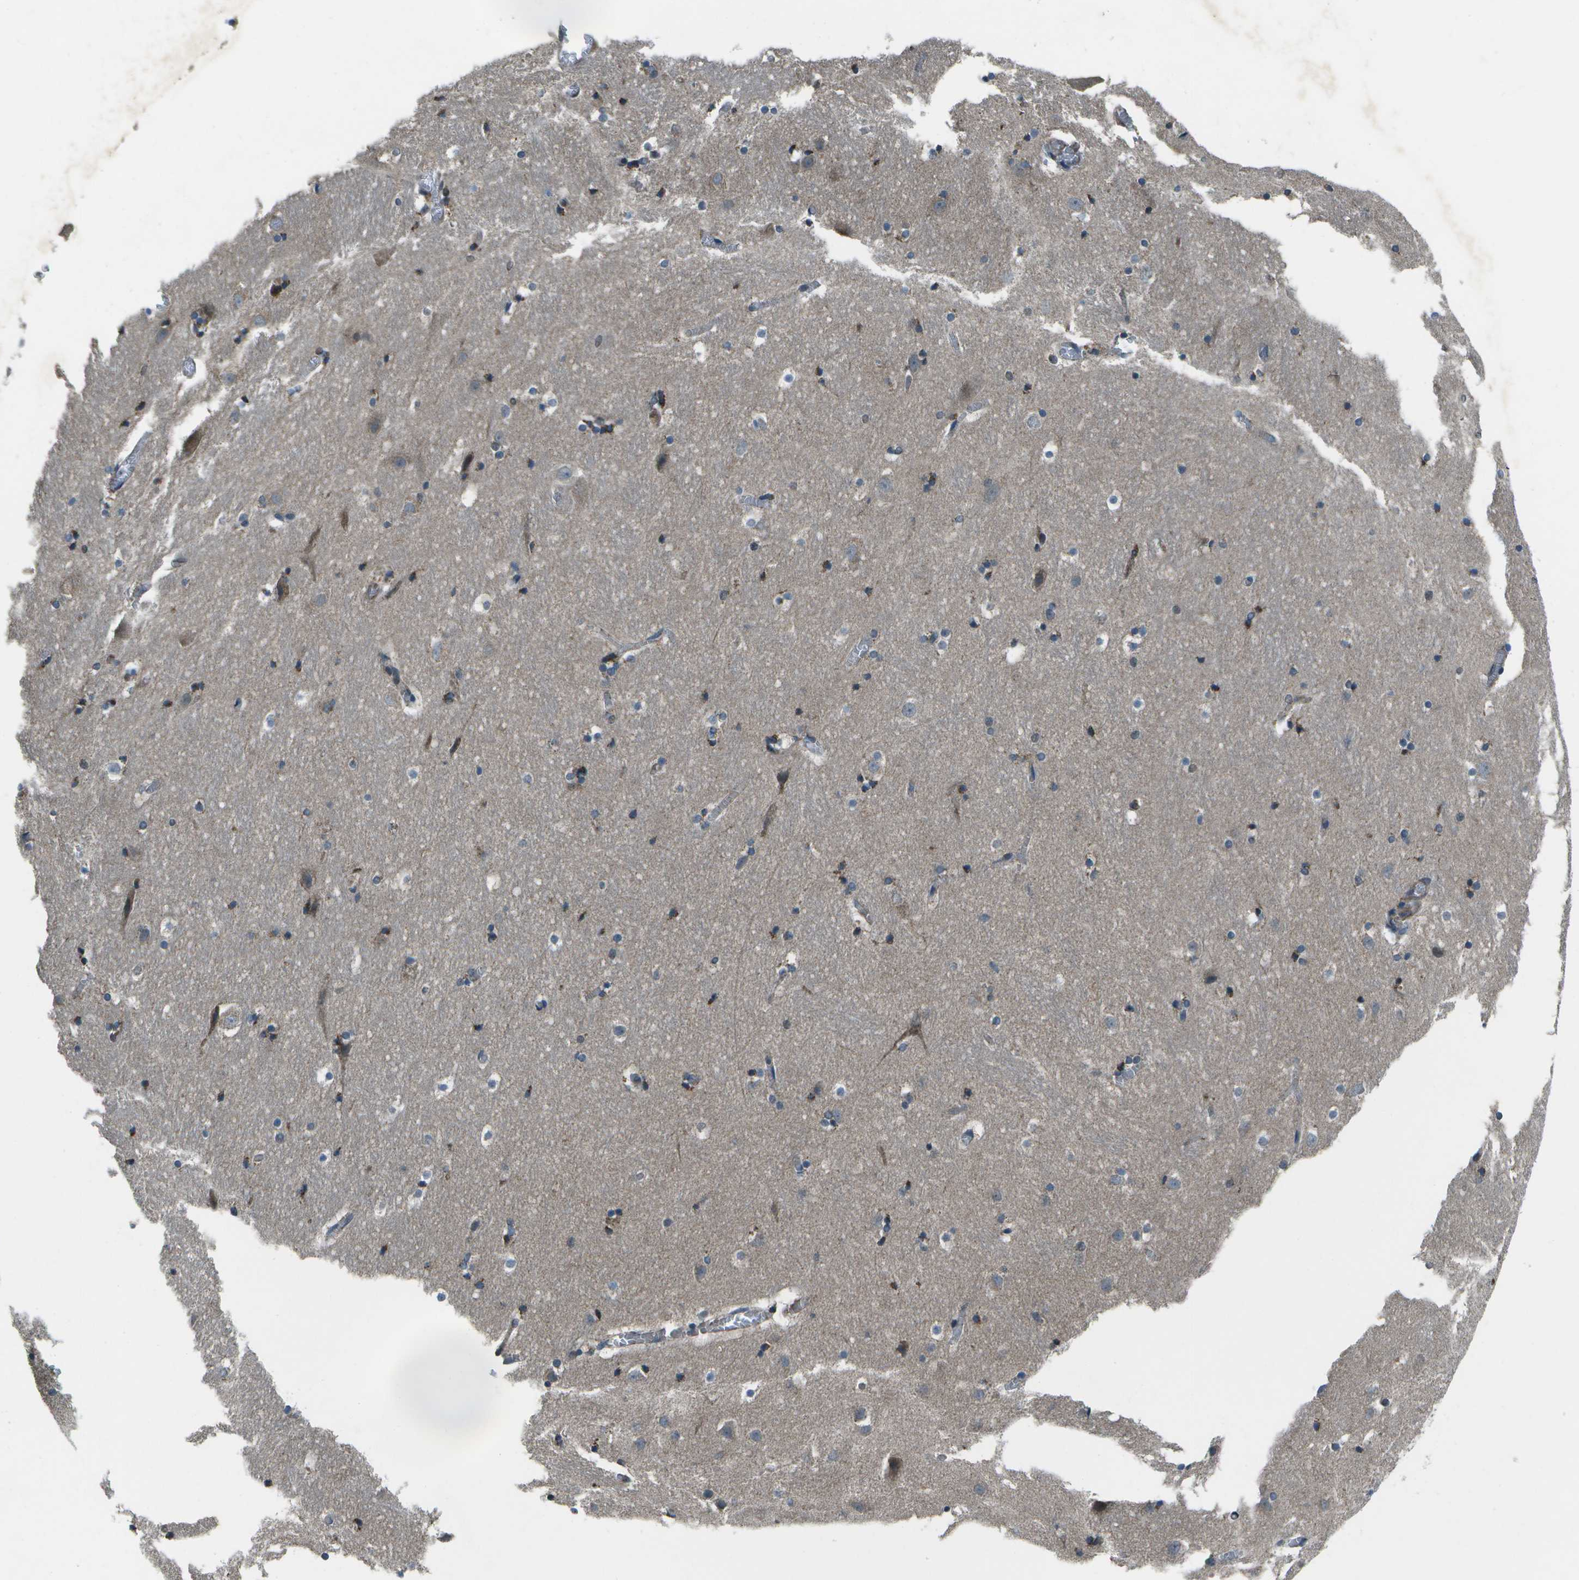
{"staining": {"intensity": "moderate", "quantity": "<25%", "location": "cytoplasmic/membranous"}, "tissue": "hippocampus", "cell_type": "Glial cells", "image_type": "normal", "snomed": [{"axis": "morphology", "description": "Normal tissue, NOS"}, {"axis": "topography", "description": "Hippocampus"}], "caption": "Hippocampus stained for a protein (brown) displays moderate cytoplasmic/membranous positive staining in approximately <25% of glial cells.", "gene": "EIF2AK1", "patient": {"sex": "male", "age": 45}}